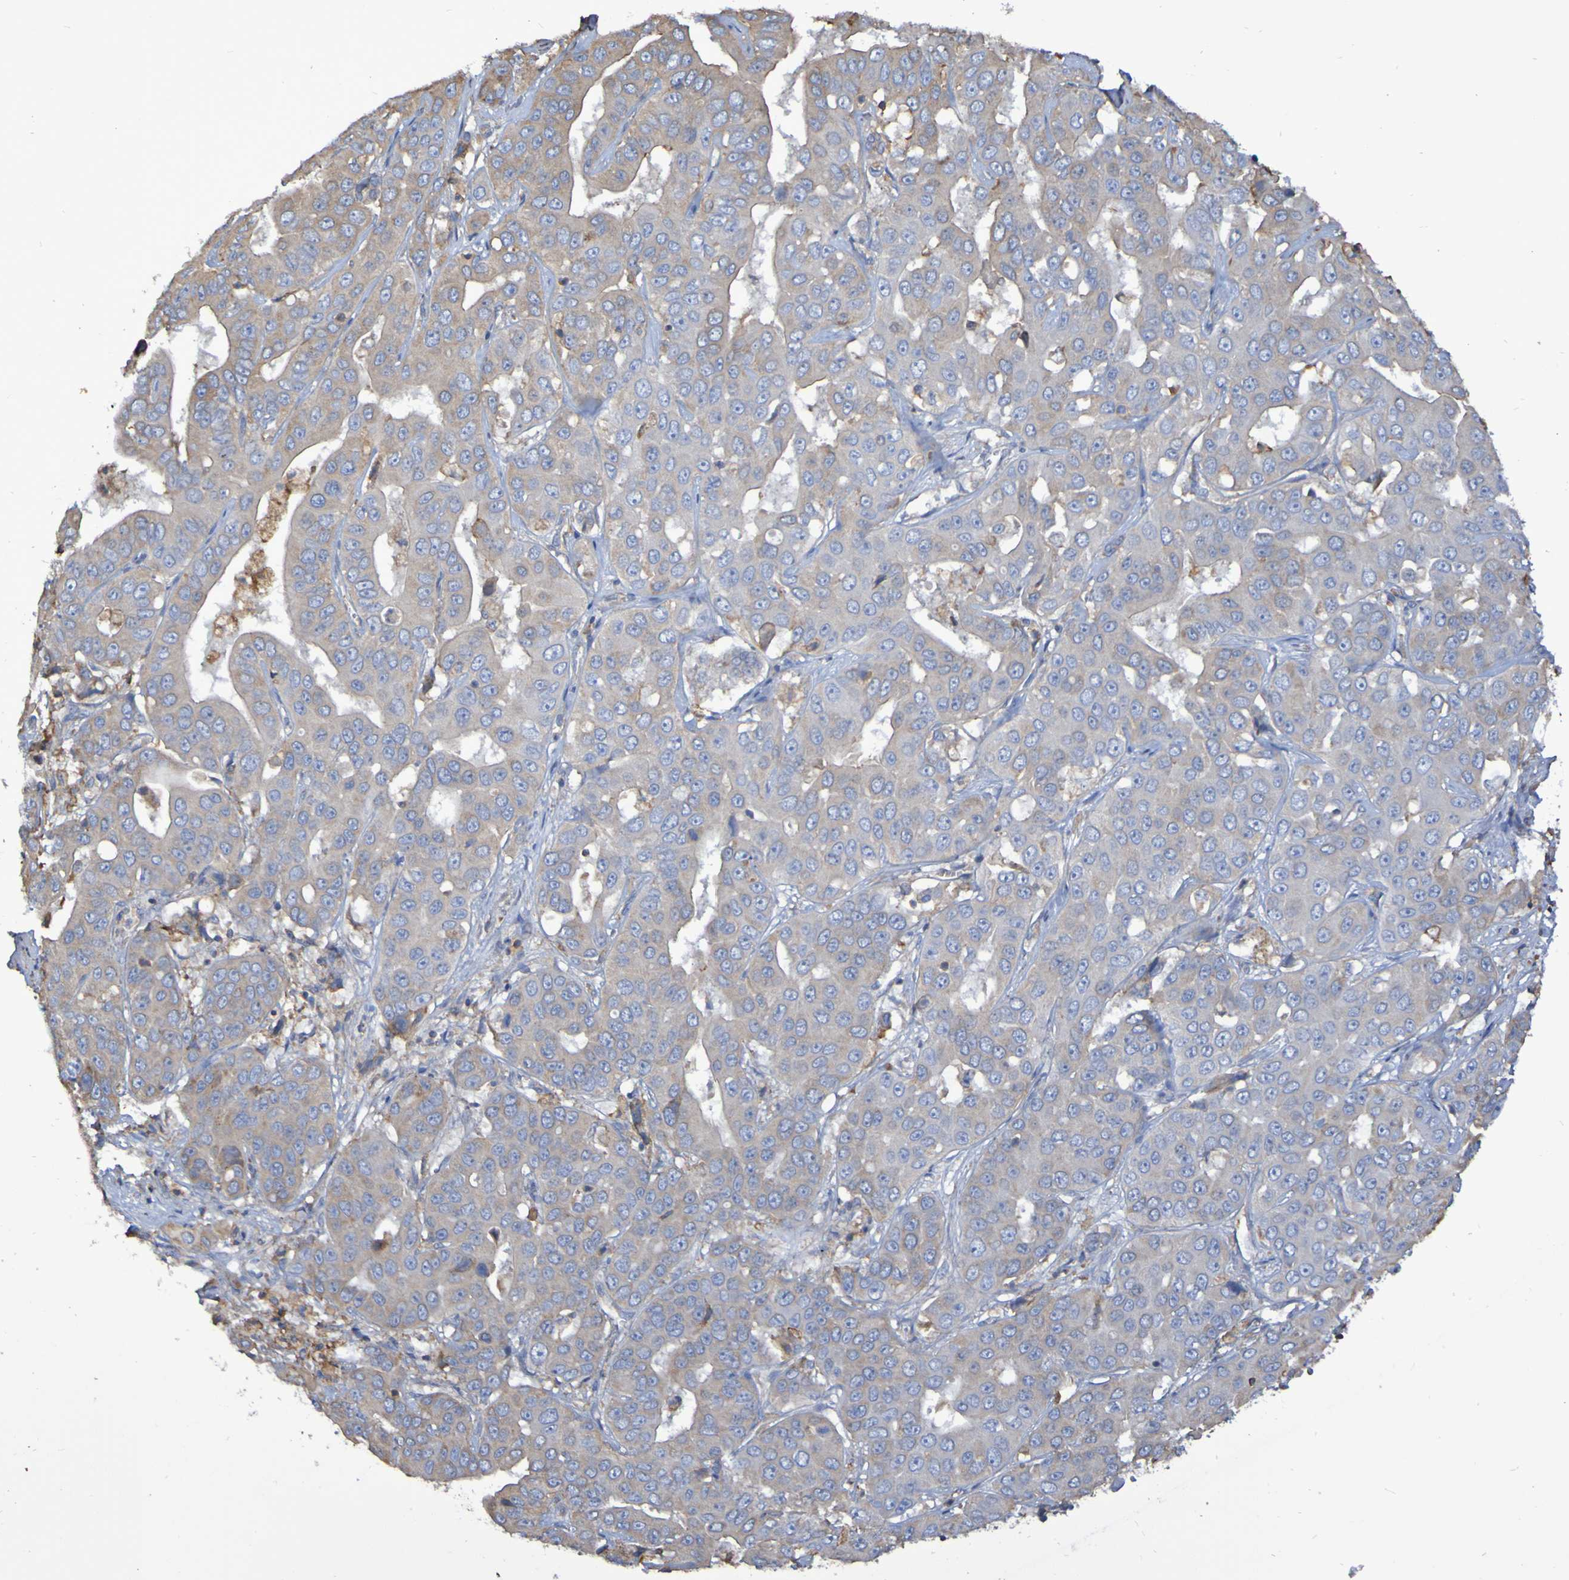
{"staining": {"intensity": "weak", "quantity": ">75%", "location": "cytoplasmic/membranous"}, "tissue": "liver cancer", "cell_type": "Tumor cells", "image_type": "cancer", "snomed": [{"axis": "morphology", "description": "Cholangiocarcinoma"}, {"axis": "topography", "description": "Liver"}], "caption": "Immunohistochemical staining of liver cancer (cholangiocarcinoma) exhibits low levels of weak cytoplasmic/membranous positivity in approximately >75% of tumor cells.", "gene": "SYNJ1", "patient": {"sex": "female", "age": 52}}